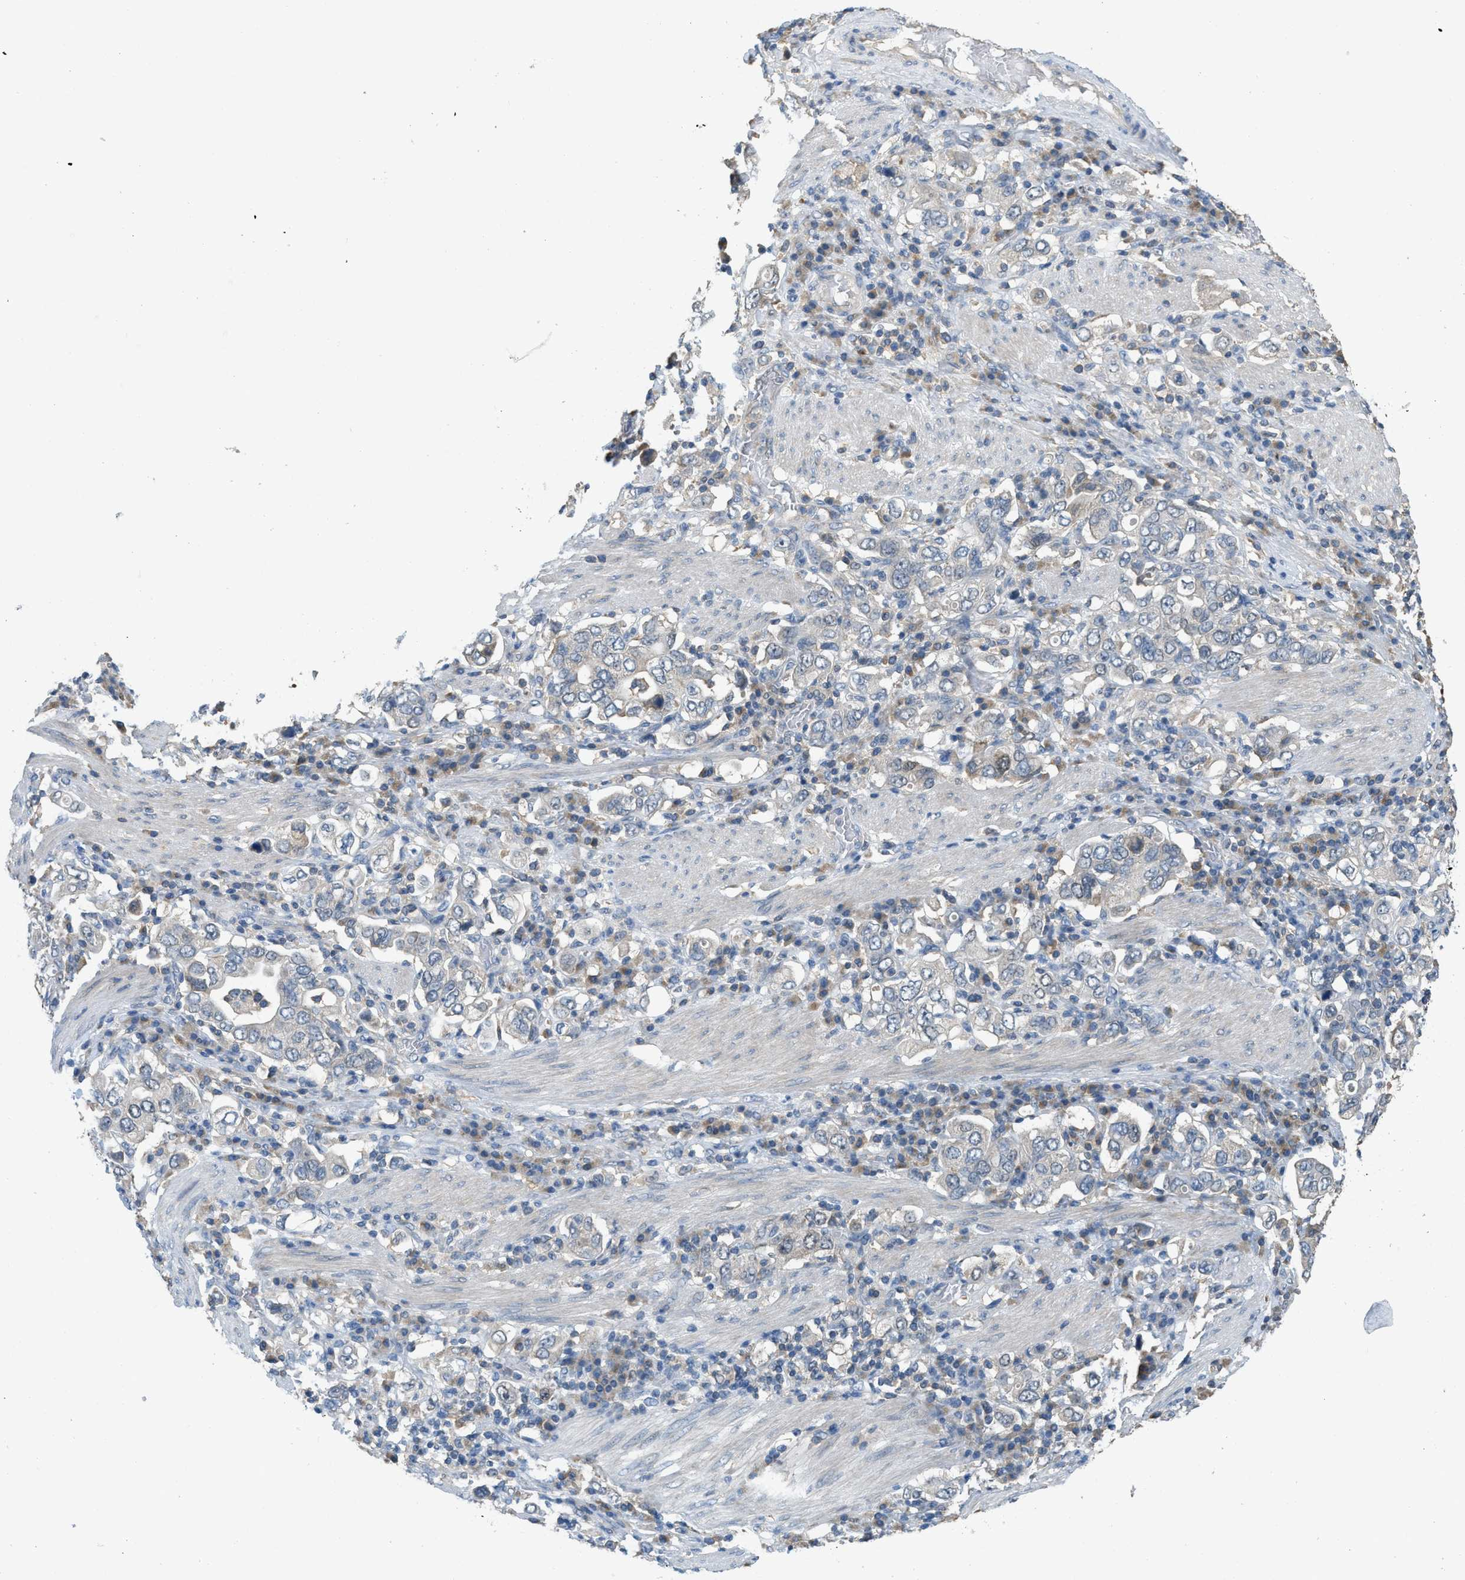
{"staining": {"intensity": "negative", "quantity": "none", "location": "none"}, "tissue": "stomach cancer", "cell_type": "Tumor cells", "image_type": "cancer", "snomed": [{"axis": "morphology", "description": "Adenocarcinoma, NOS"}, {"axis": "topography", "description": "Stomach, upper"}], "caption": "Protein analysis of adenocarcinoma (stomach) reveals no significant expression in tumor cells.", "gene": "MIS18A", "patient": {"sex": "male", "age": 62}}